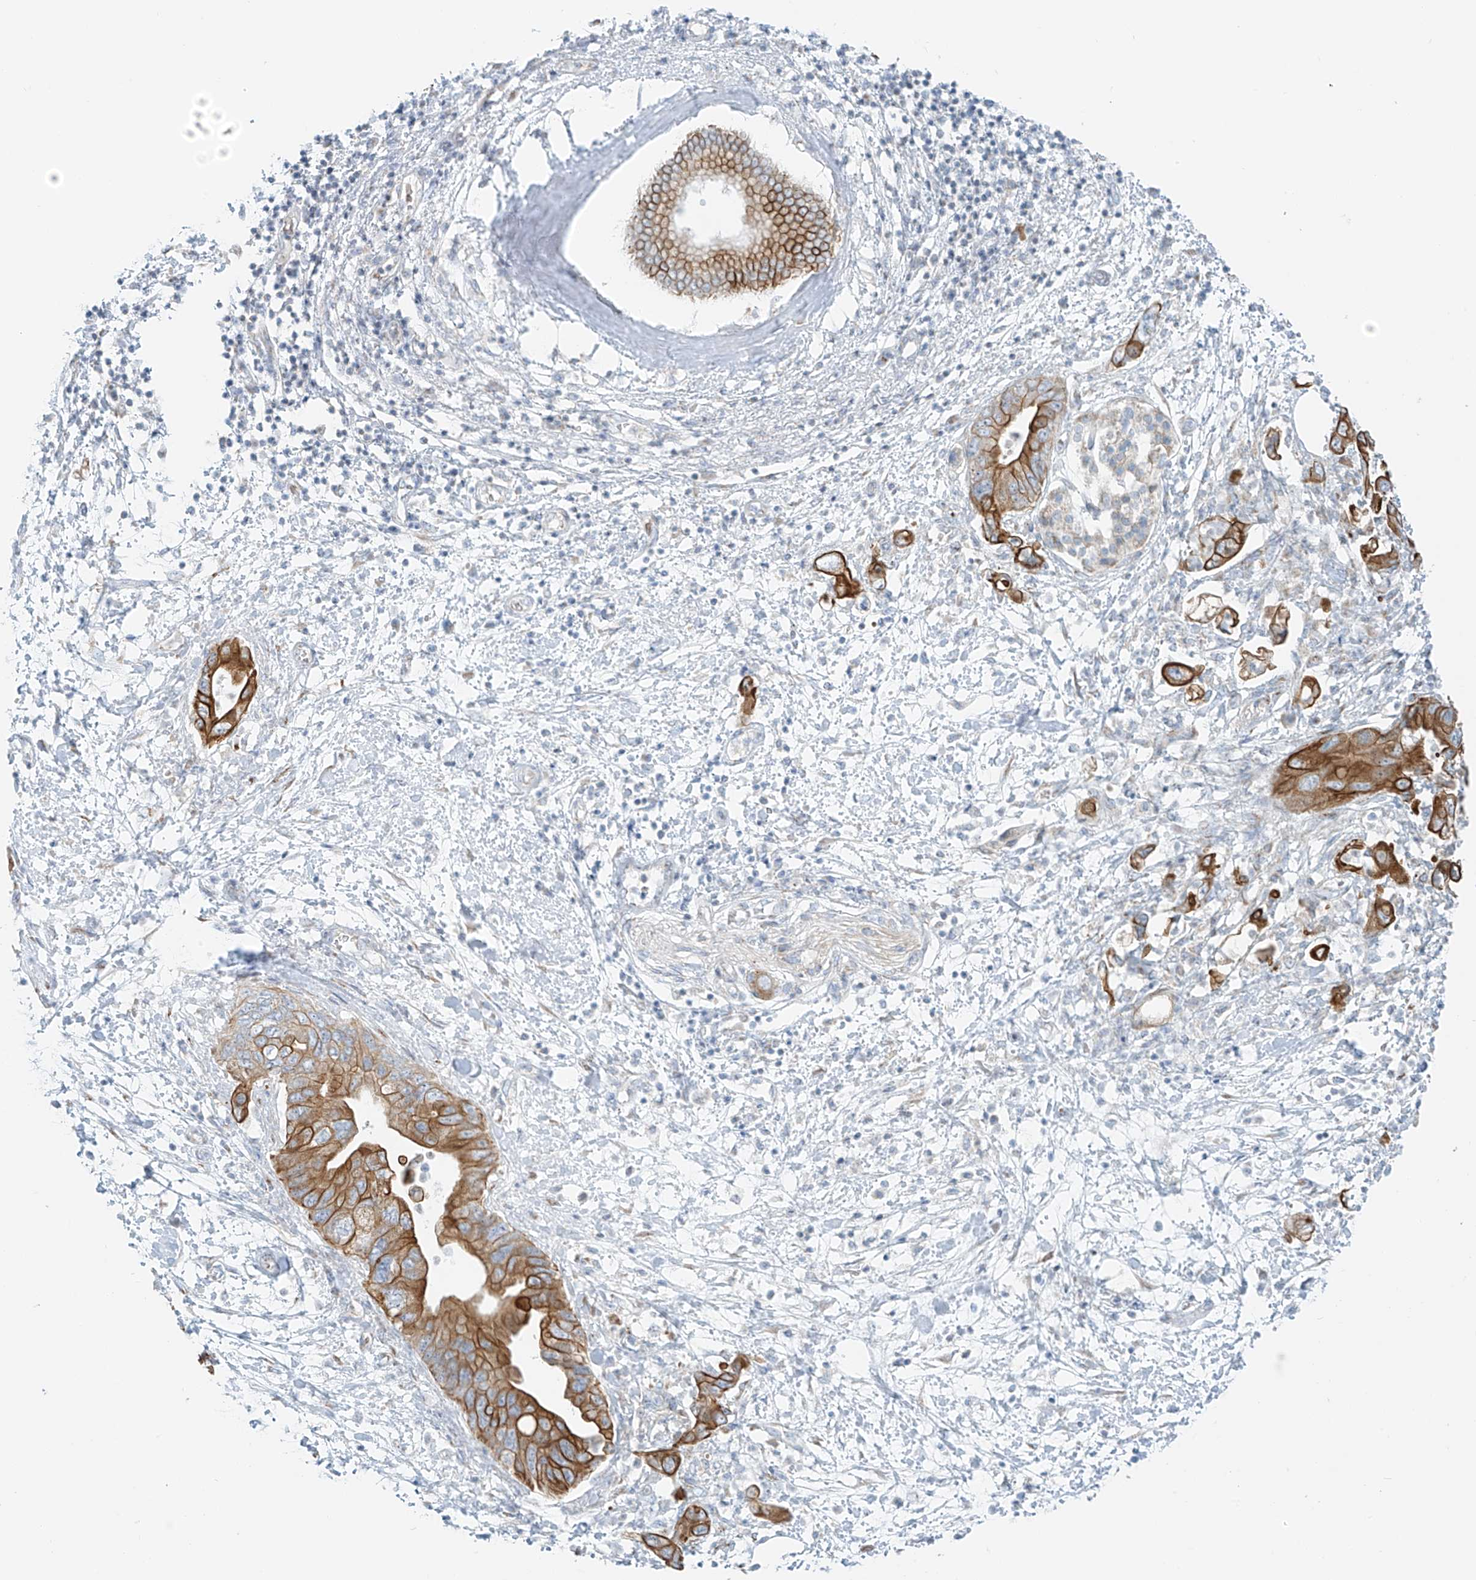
{"staining": {"intensity": "strong", "quantity": "25%-75%", "location": "cytoplasmic/membranous"}, "tissue": "pancreatic cancer", "cell_type": "Tumor cells", "image_type": "cancer", "snomed": [{"axis": "morphology", "description": "Adenocarcinoma, NOS"}, {"axis": "topography", "description": "Pancreas"}], "caption": "This histopathology image demonstrates pancreatic adenocarcinoma stained with immunohistochemistry to label a protein in brown. The cytoplasmic/membranous of tumor cells show strong positivity for the protein. Nuclei are counter-stained blue.", "gene": "EIPR1", "patient": {"sex": "female", "age": 73}}